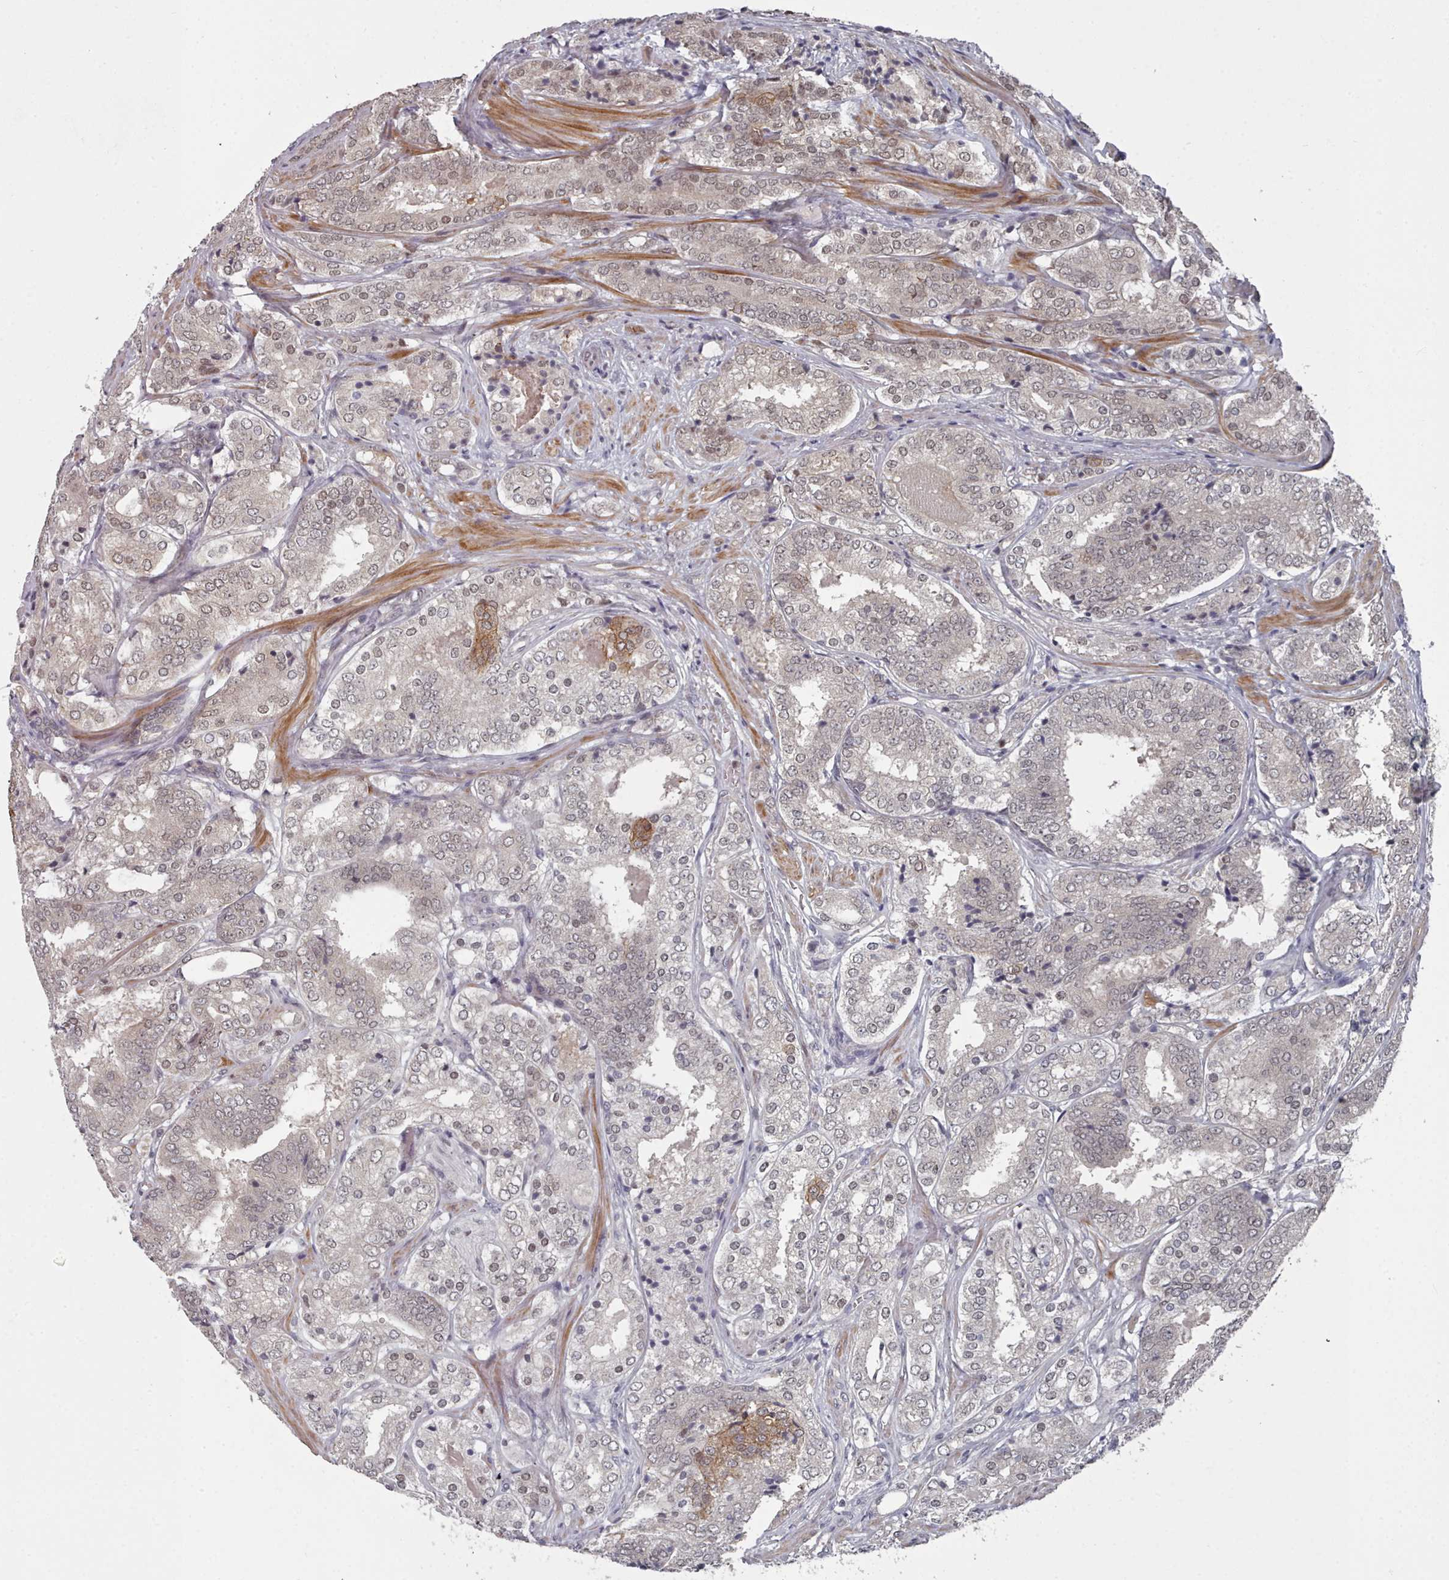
{"staining": {"intensity": "weak", "quantity": "<25%", "location": "cytoplasmic/membranous"}, "tissue": "prostate cancer", "cell_type": "Tumor cells", "image_type": "cancer", "snomed": [{"axis": "morphology", "description": "Adenocarcinoma, High grade"}, {"axis": "topography", "description": "Prostate"}], "caption": "IHC micrograph of neoplastic tissue: human prostate cancer stained with DAB exhibits no significant protein positivity in tumor cells.", "gene": "HYAL3", "patient": {"sex": "male", "age": 63}}